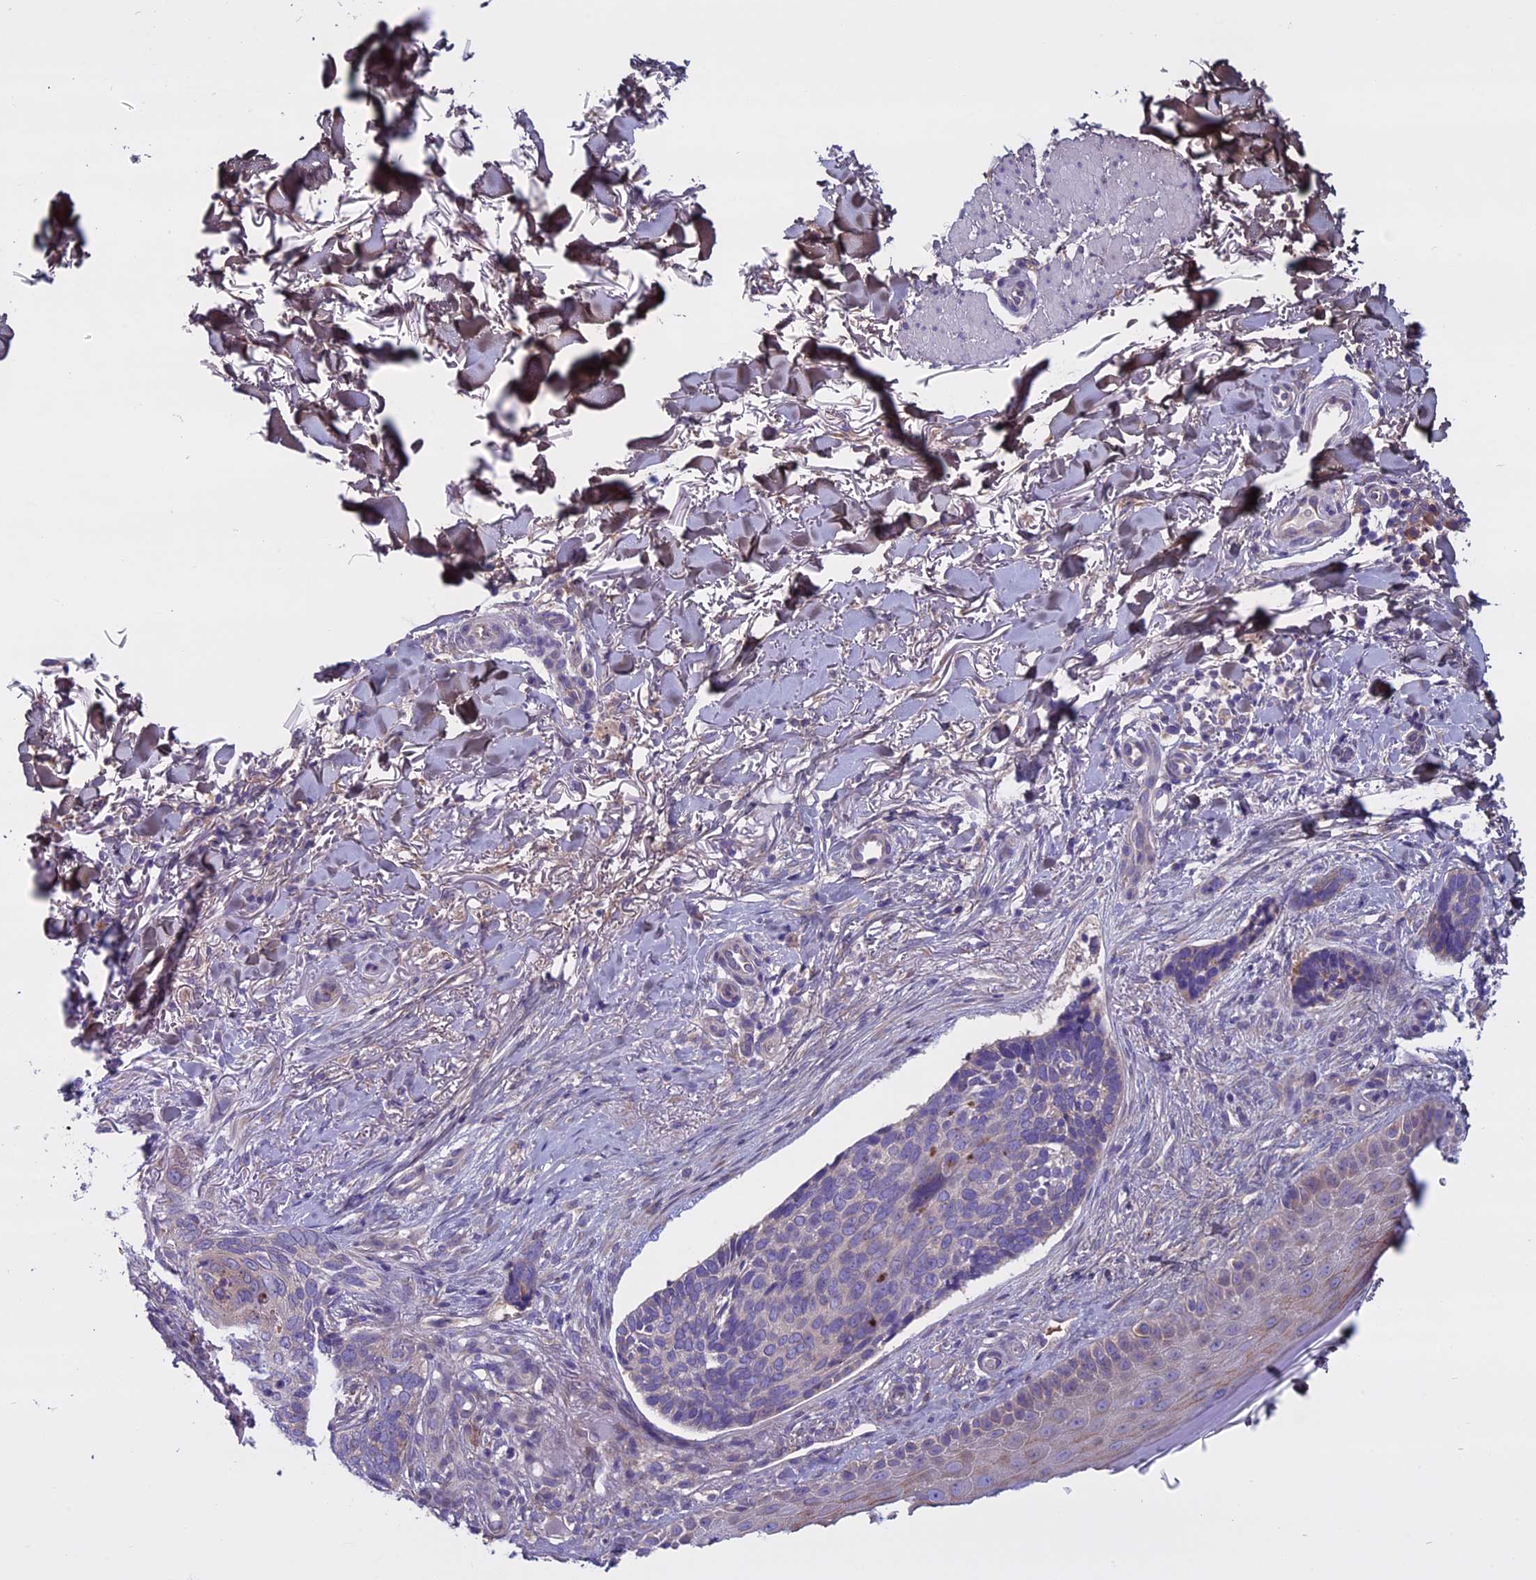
{"staining": {"intensity": "negative", "quantity": "none", "location": "none"}, "tissue": "skin cancer", "cell_type": "Tumor cells", "image_type": "cancer", "snomed": [{"axis": "morphology", "description": "Normal tissue, NOS"}, {"axis": "morphology", "description": "Basal cell carcinoma"}, {"axis": "topography", "description": "Skin"}], "caption": "IHC histopathology image of human skin cancer (basal cell carcinoma) stained for a protein (brown), which shows no positivity in tumor cells. (Brightfield microscopy of DAB IHC at high magnification).", "gene": "DCTN5", "patient": {"sex": "female", "age": 67}}